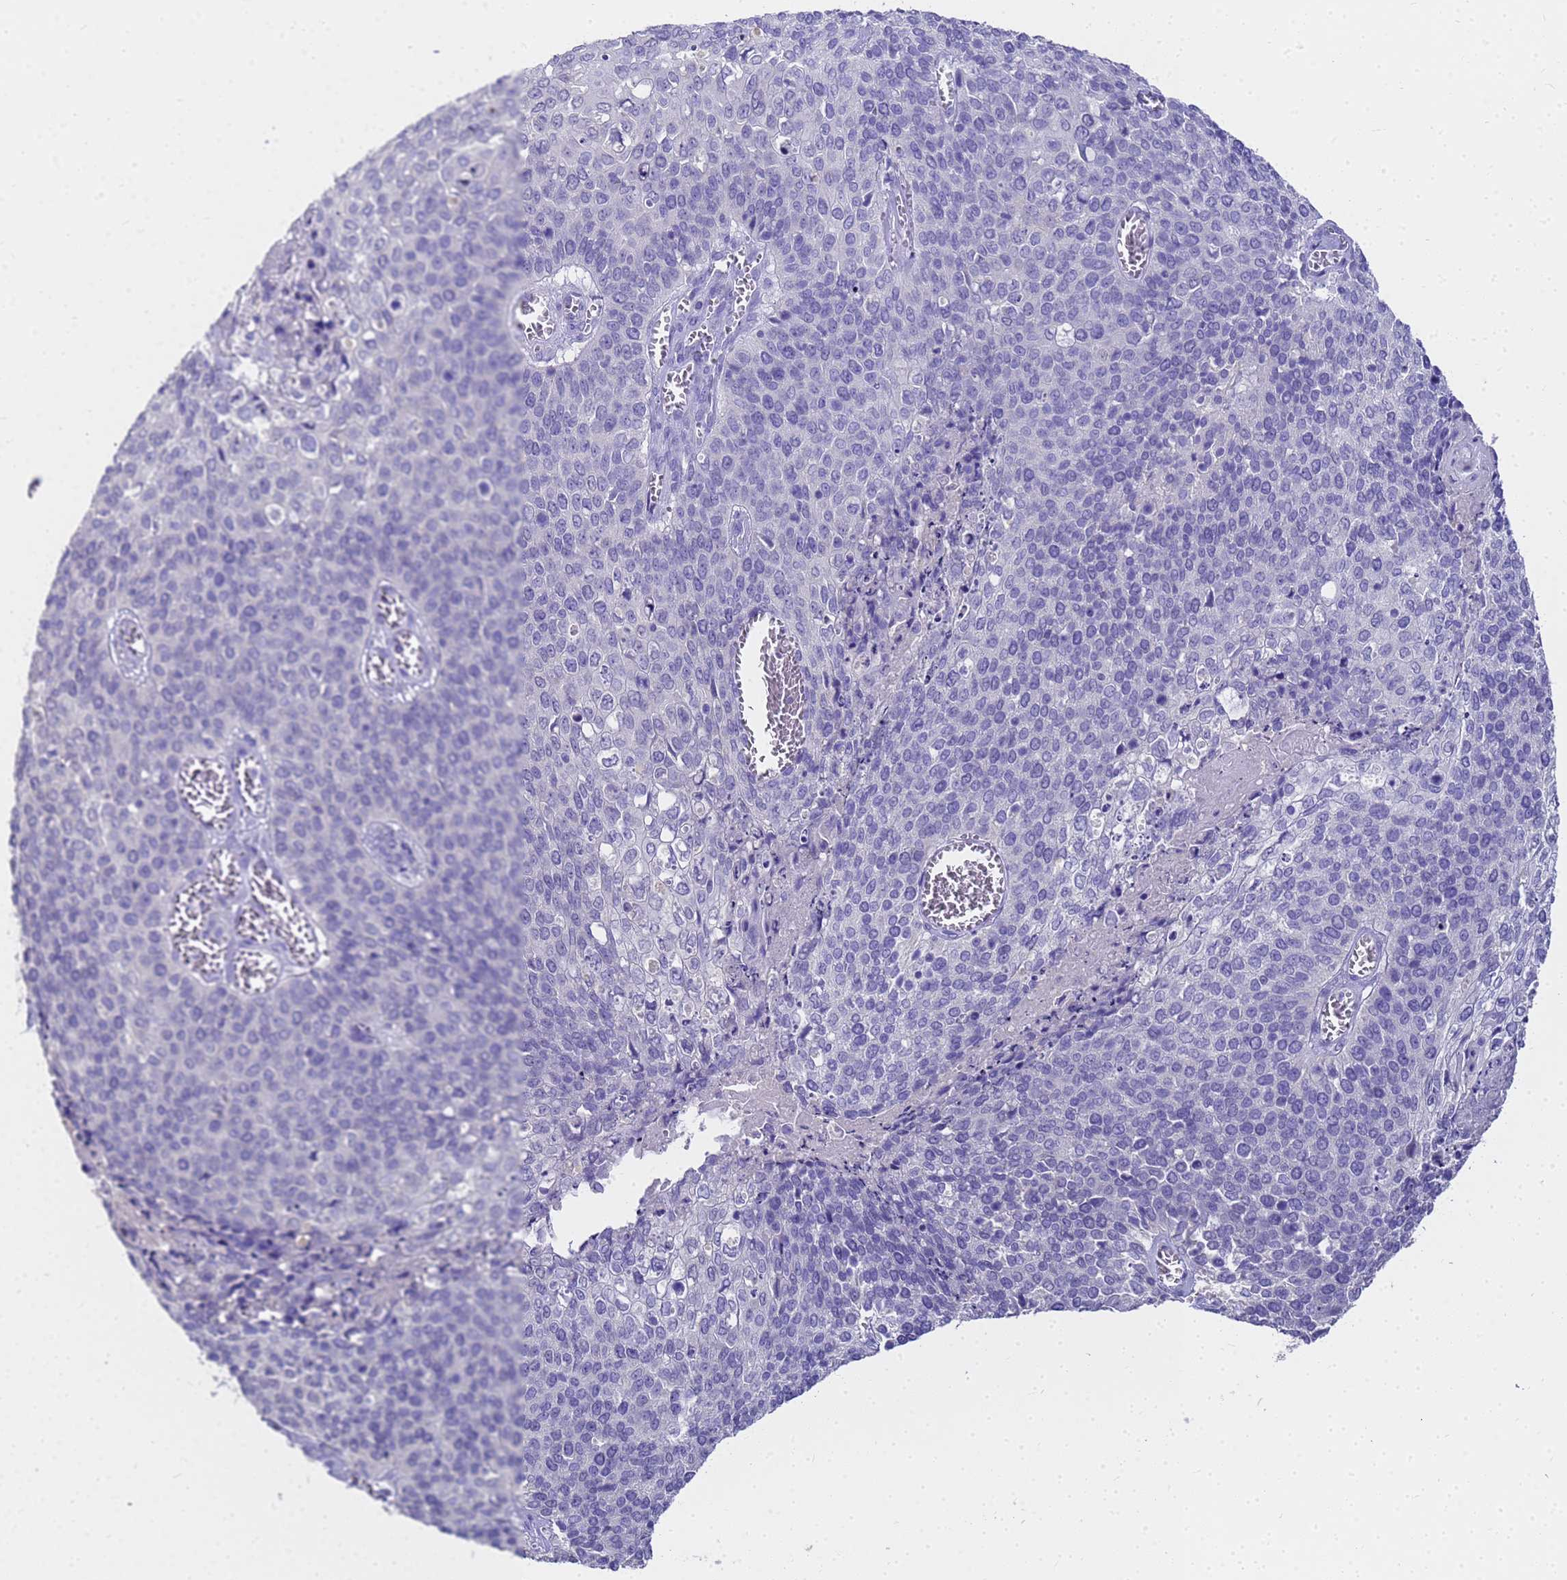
{"staining": {"intensity": "negative", "quantity": "none", "location": "none"}, "tissue": "cervical cancer", "cell_type": "Tumor cells", "image_type": "cancer", "snomed": [{"axis": "morphology", "description": "Squamous cell carcinoma, NOS"}, {"axis": "topography", "description": "Cervix"}], "caption": "High magnification brightfield microscopy of cervical cancer stained with DAB (brown) and counterstained with hematoxylin (blue): tumor cells show no significant expression.", "gene": "MS4A13", "patient": {"sex": "female", "age": 39}}